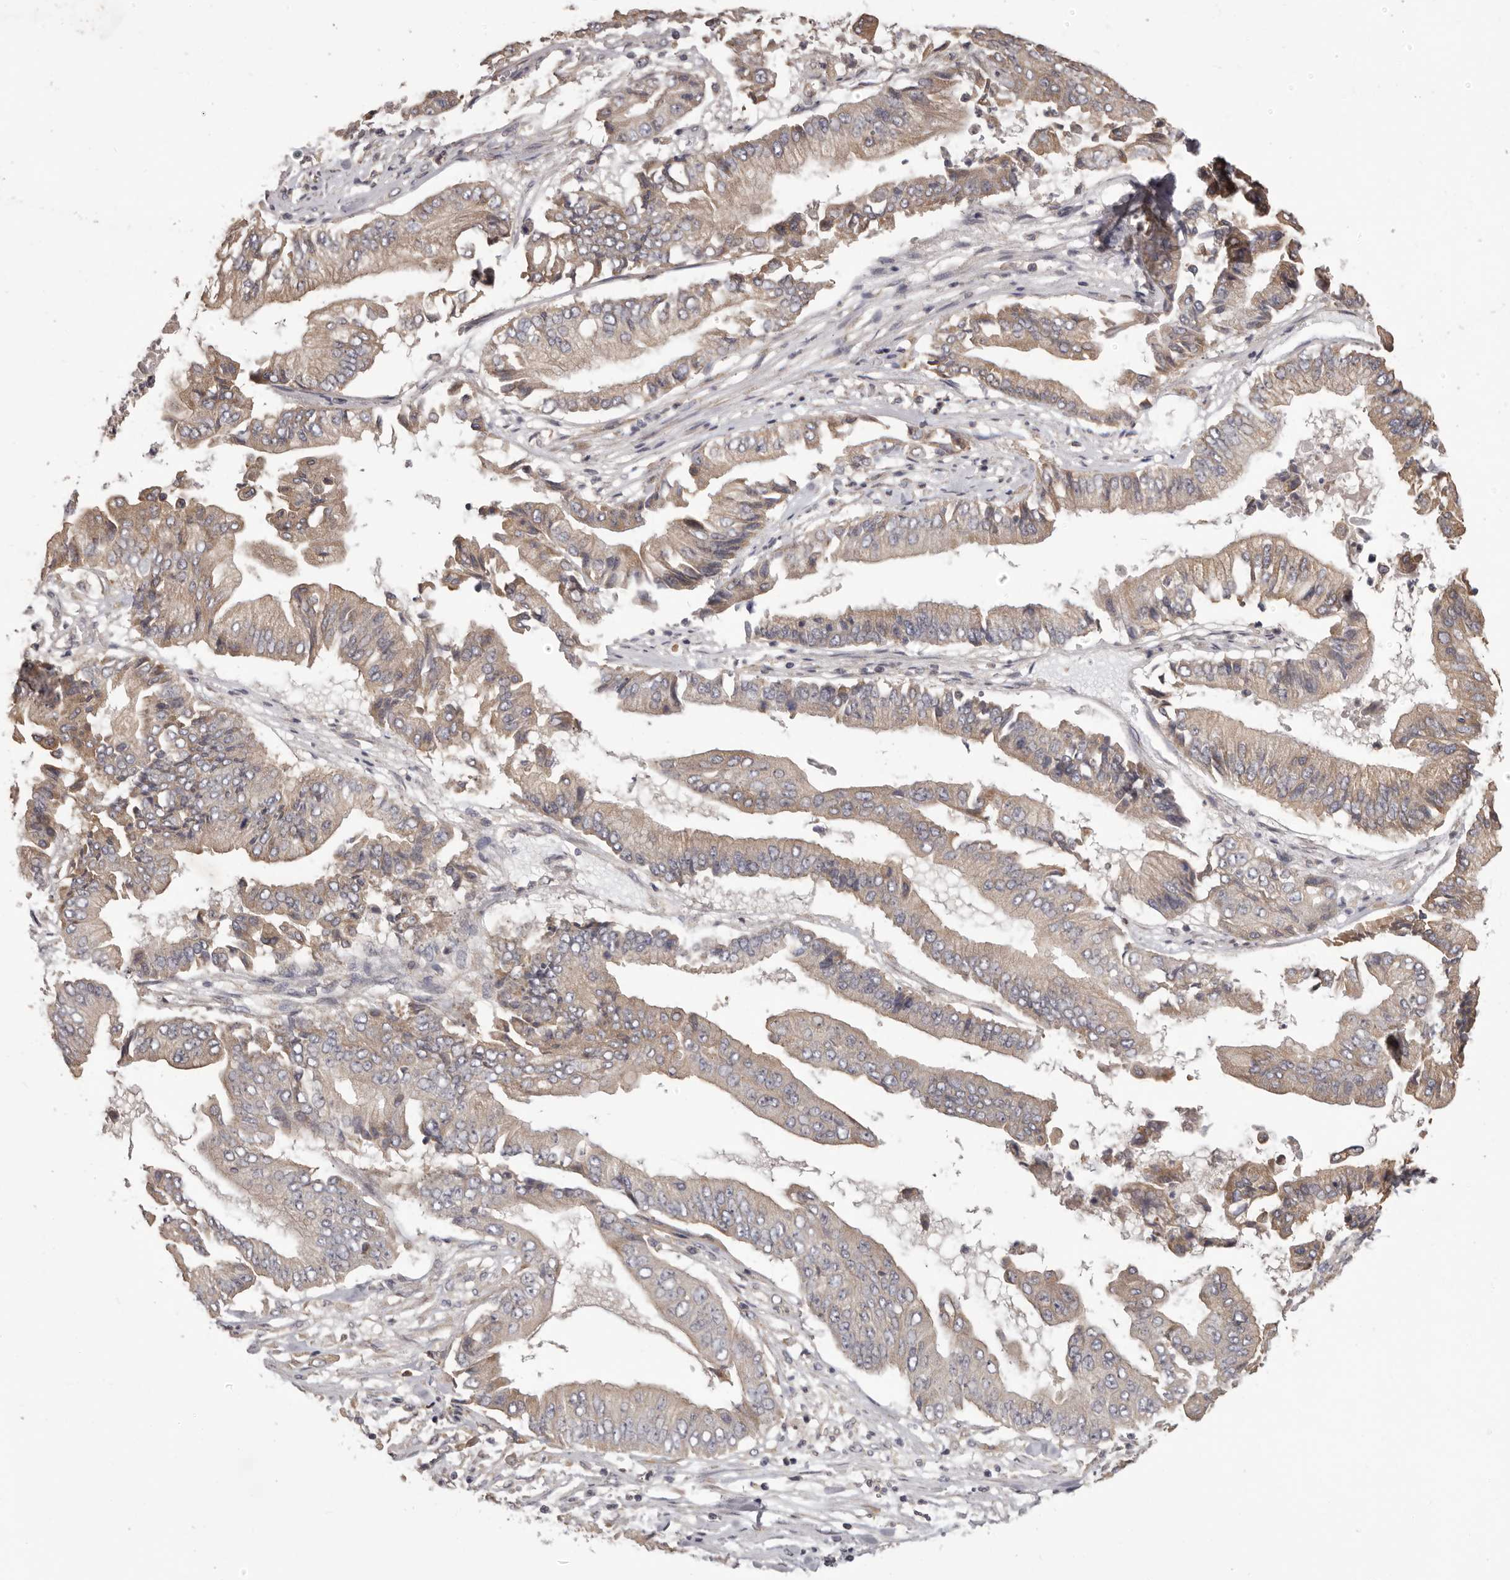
{"staining": {"intensity": "weak", "quantity": ">75%", "location": "cytoplasmic/membranous"}, "tissue": "pancreatic cancer", "cell_type": "Tumor cells", "image_type": "cancer", "snomed": [{"axis": "morphology", "description": "Adenocarcinoma, NOS"}, {"axis": "topography", "description": "Pancreas"}], "caption": "Immunohistochemistry (IHC) staining of pancreatic cancer (adenocarcinoma), which shows low levels of weak cytoplasmic/membranous expression in about >75% of tumor cells indicating weak cytoplasmic/membranous protein staining. The staining was performed using DAB (3,3'-diaminobenzidine) (brown) for protein detection and nuclei were counterstained in hematoxylin (blue).", "gene": "HRH1", "patient": {"sex": "female", "age": 77}}